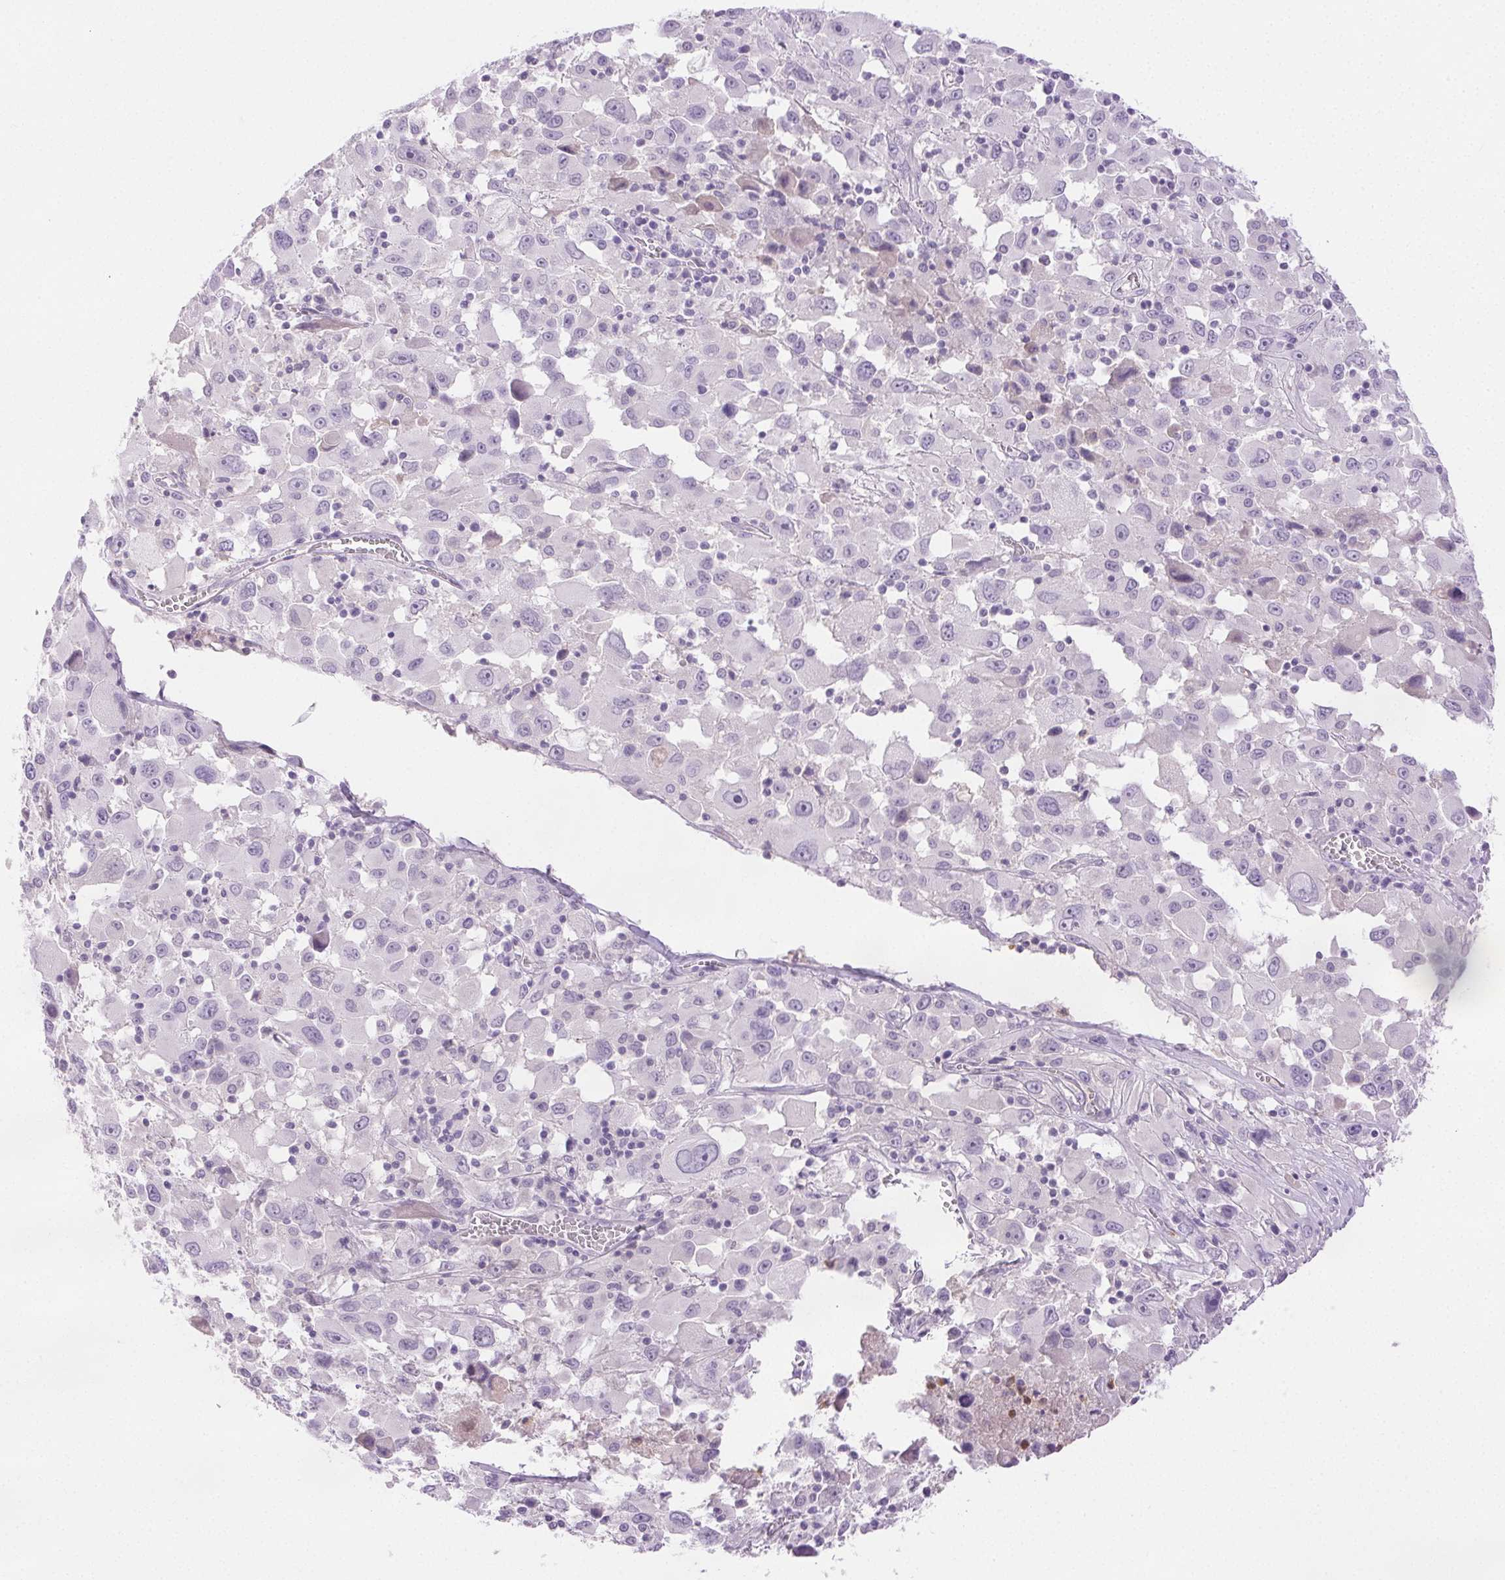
{"staining": {"intensity": "negative", "quantity": "none", "location": "none"}, "tissue": "melanoma", "cell_type": "Tumor cells", "image_type": "cancer", "snomed": [{"axis": "morphology", "description": "Malignant melanoma, Metastatic site"}, {"axis": "topography", "description": "Soft tissue"}], "caption": "Melanoma stained for a protein using IHC displays no expression tumor cells.", "gene": "EMX2", "patient": {"sex": "male", "age": 50}}